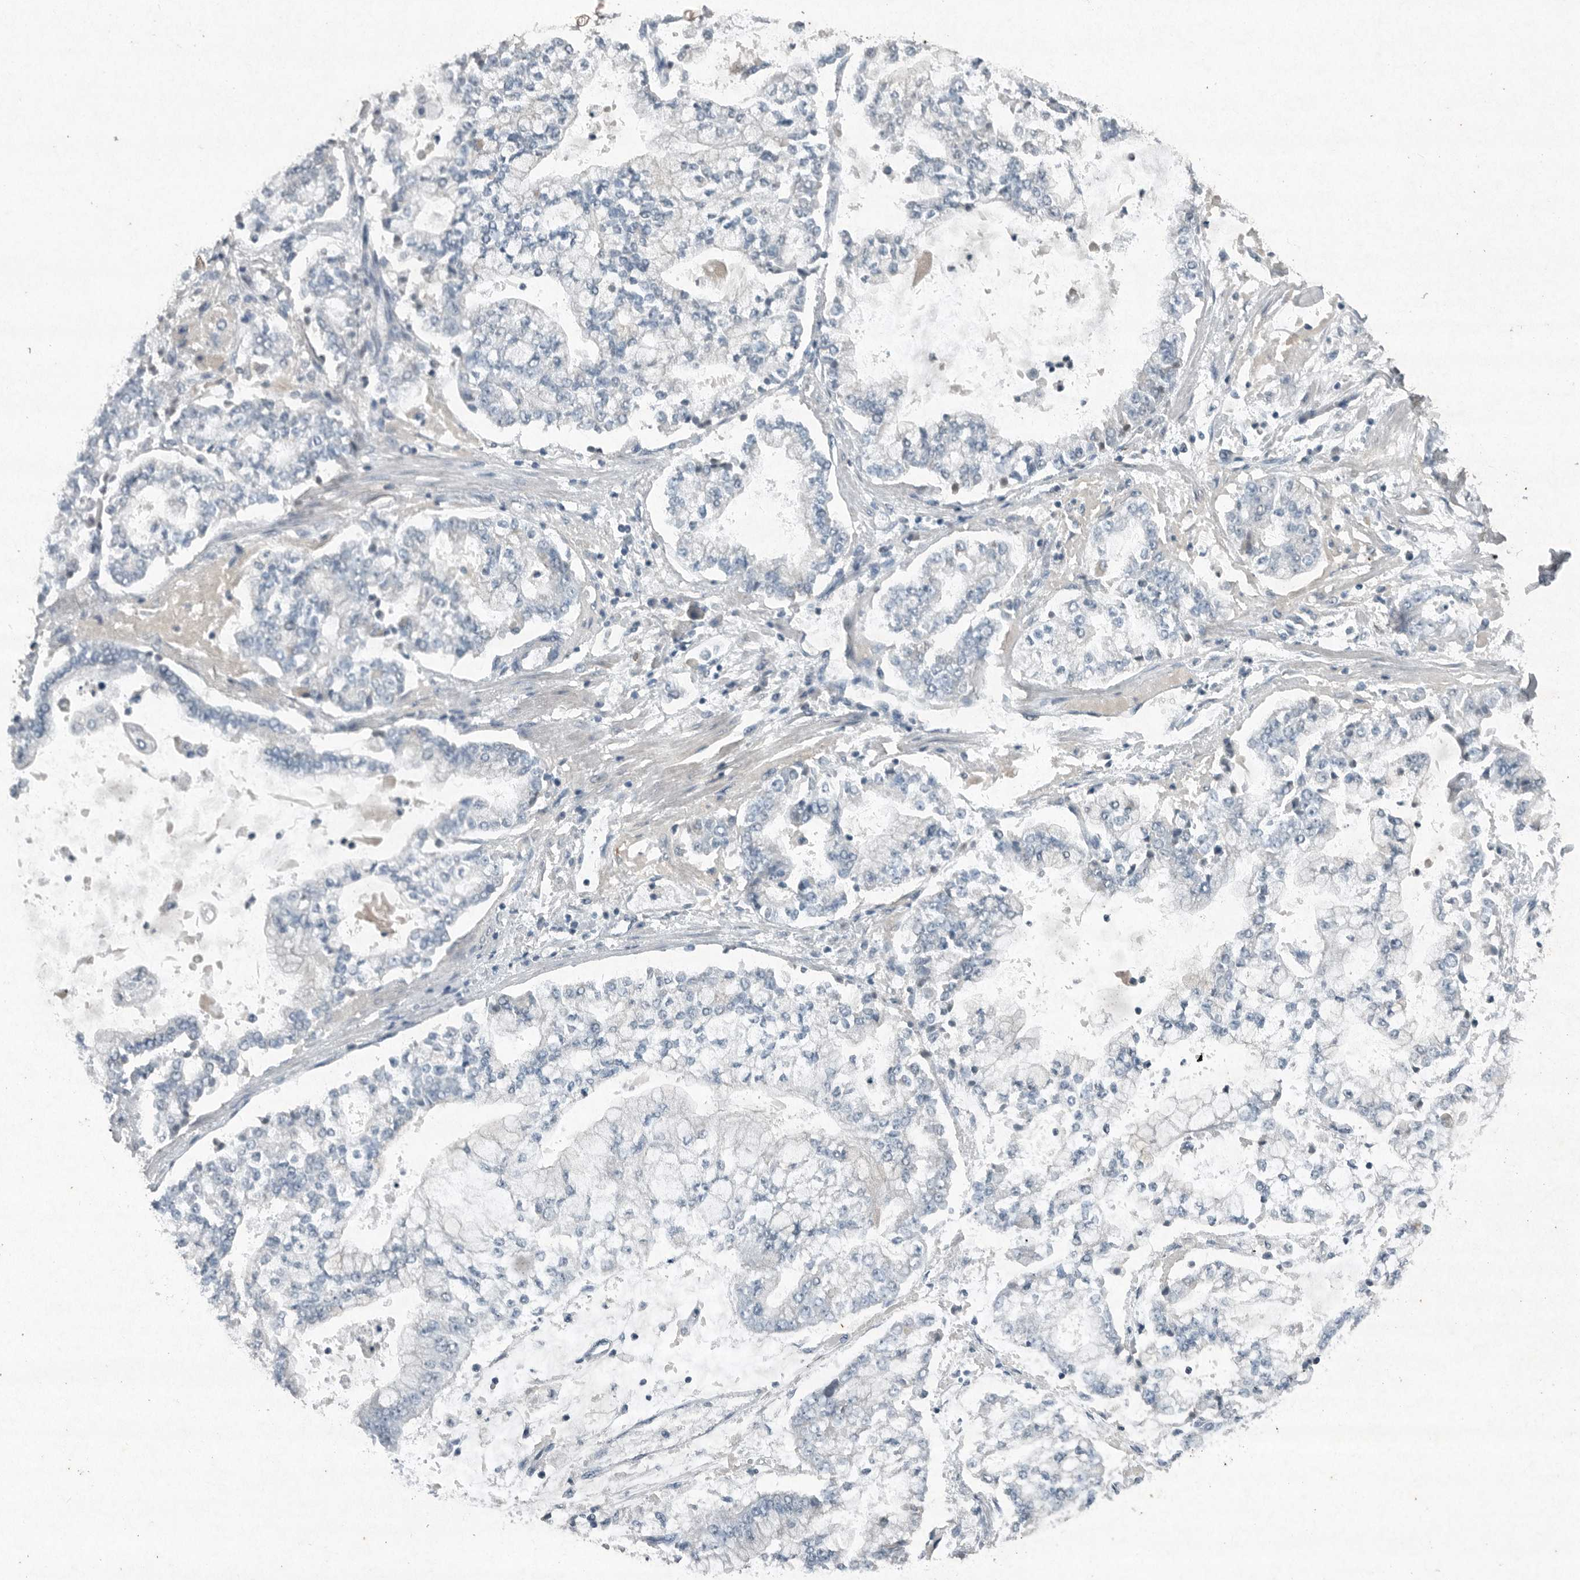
{"staining": {"intensity": "negative", "quantity": "none", "location": "none"}, "tissue": "stomach cancer", "cell_type": "Tumor cells", "image_type": "cancer", "snomed": [{"axis": "morphology", "description": "Adenocarcinoma, NOS"}, {"axis": "topography", "description": "Stomach"}], "caption": "The histopathology image reveals no staining of tumor cells in adenocarcinoma (stomach).", "gene": "IL20", "patient": {"sex": "male", "age": 76}}